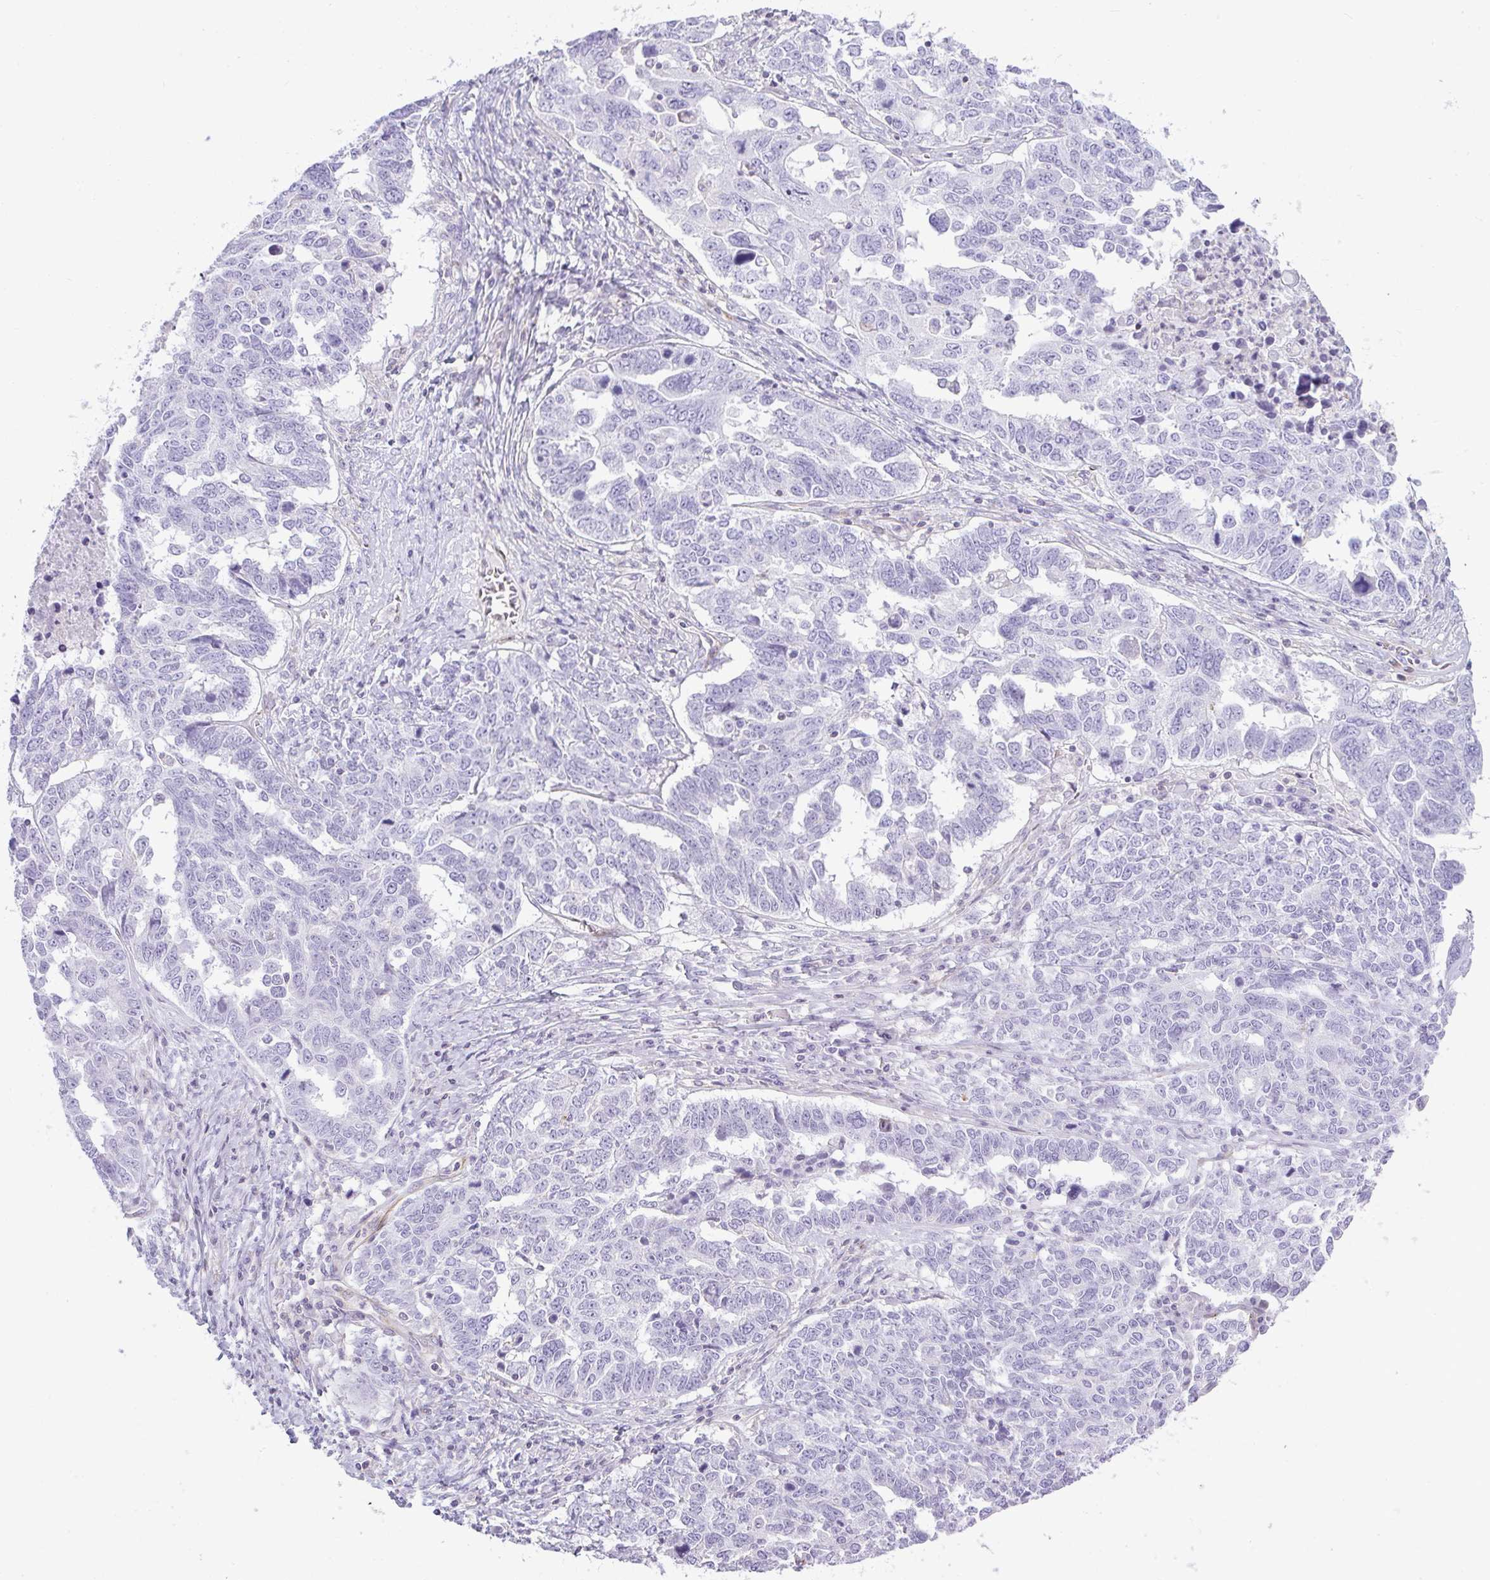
{"staining": {"intensity": "negative", "quantity": "none", "location": "none"}, "tissue": "ovarian cancer", "cell_type": "Tumor cells", "image_type": "cancer", "snomed": [{"axis": "morphology", "description": "Carcinoma, endometroid"}, {"axis": "topography", "description": "Ovary"}], "caption": "Human ovarian endometroid carcinoma stained for a protein using immunohistochemistry (IHC) demonstrates no positivity in tumor cells.", "gene": "CDRT15", "patient": {"sex": "female", "age": 62}}